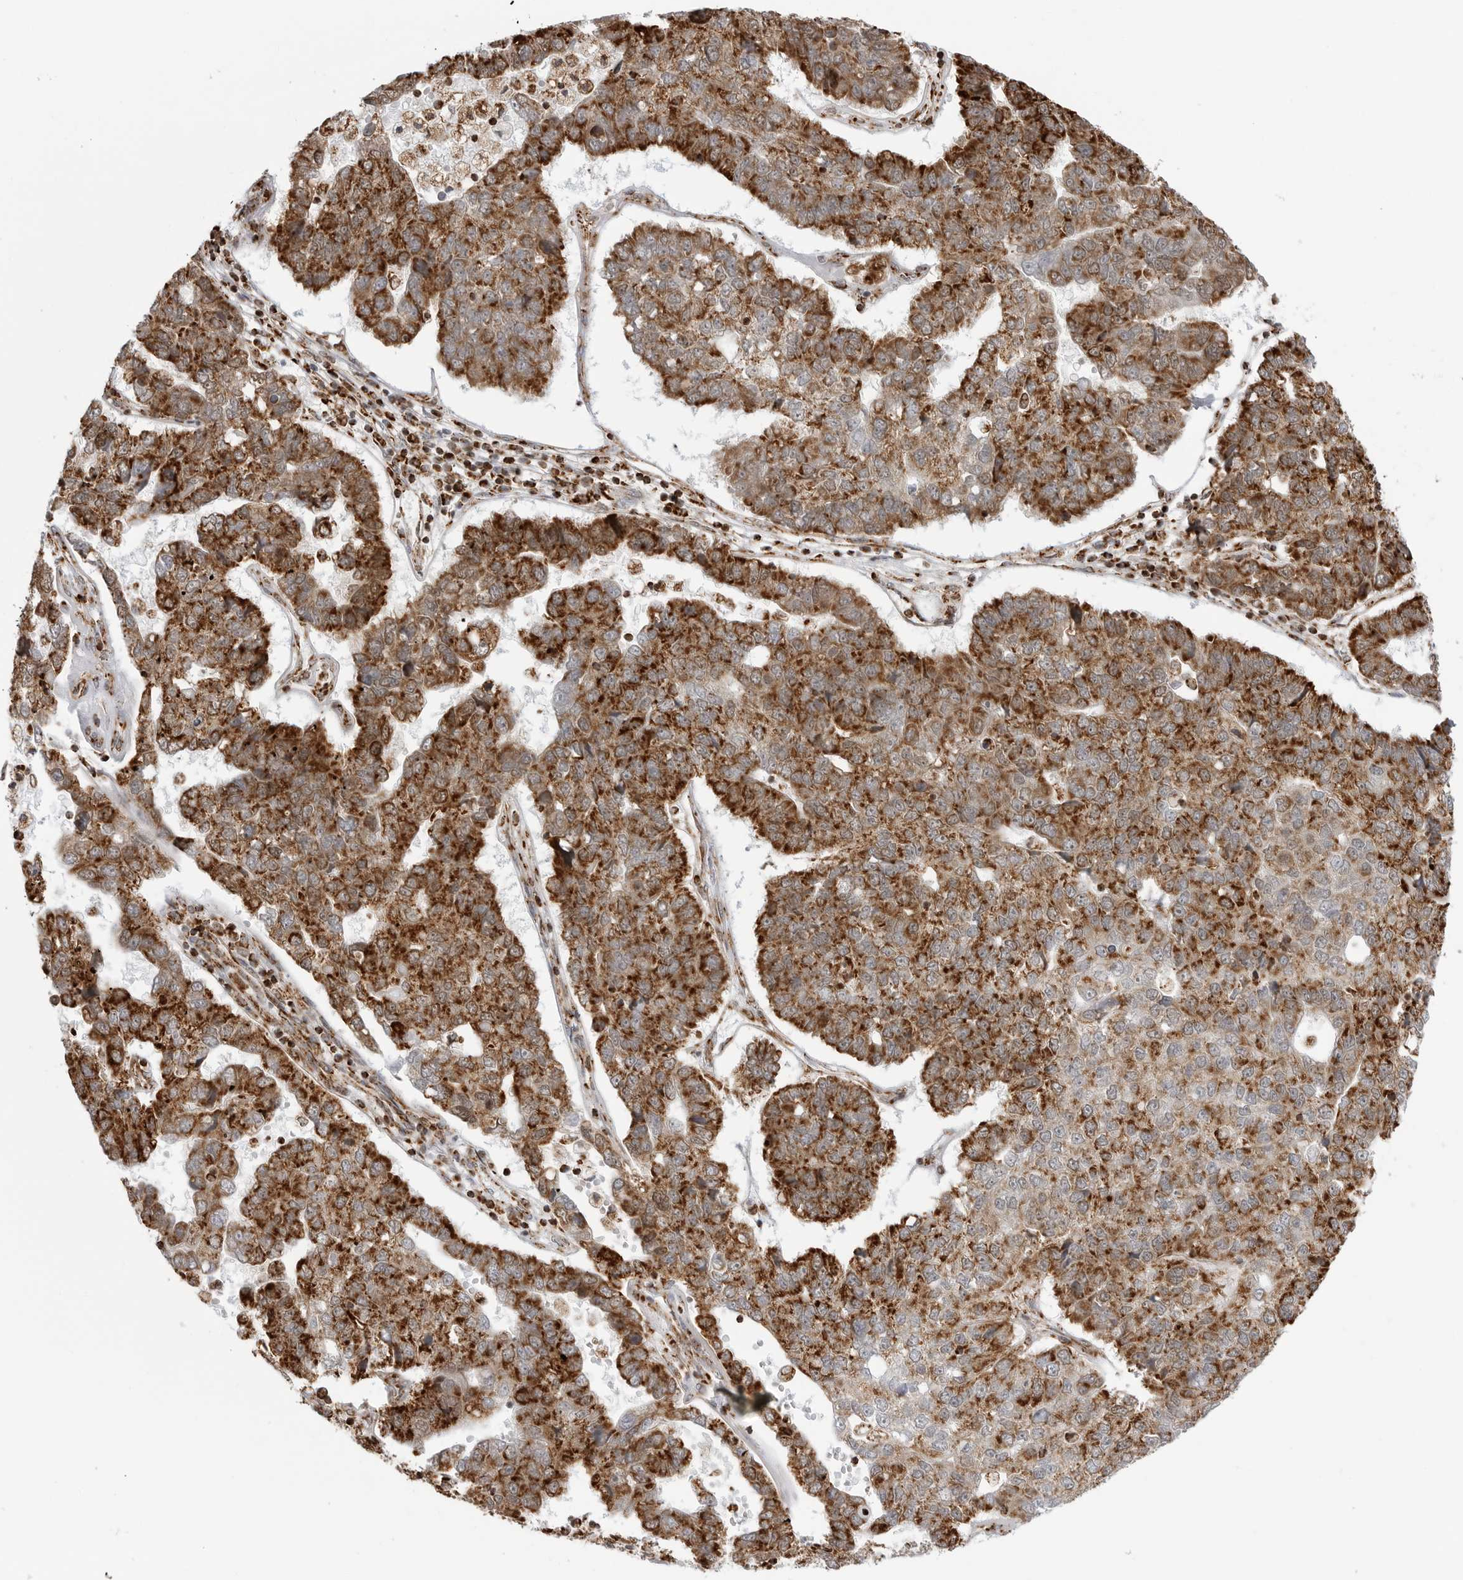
{"staining": {"intensity": "strong", "quantity": ">75%", "location": "cytoplasmic/membranous"}, "tissue": "pancreatic cancer", "cell_type": "Tumor cells", "image_type": "cancer", "snomed": [{"axis": "morphology", "description": "Adenocarcinoma, NOS"}, {"axis": "topography", "description": "Pancreas"}], "caption": "Immunohistochemical staining of human adenocarcinoma (pancreatic) reveals strong cytoplasmic/membranous protein positivity in approximately >75% of tumor cells.", "gene": "COX5A", "patient": {"sex": "female", "age": 61}}